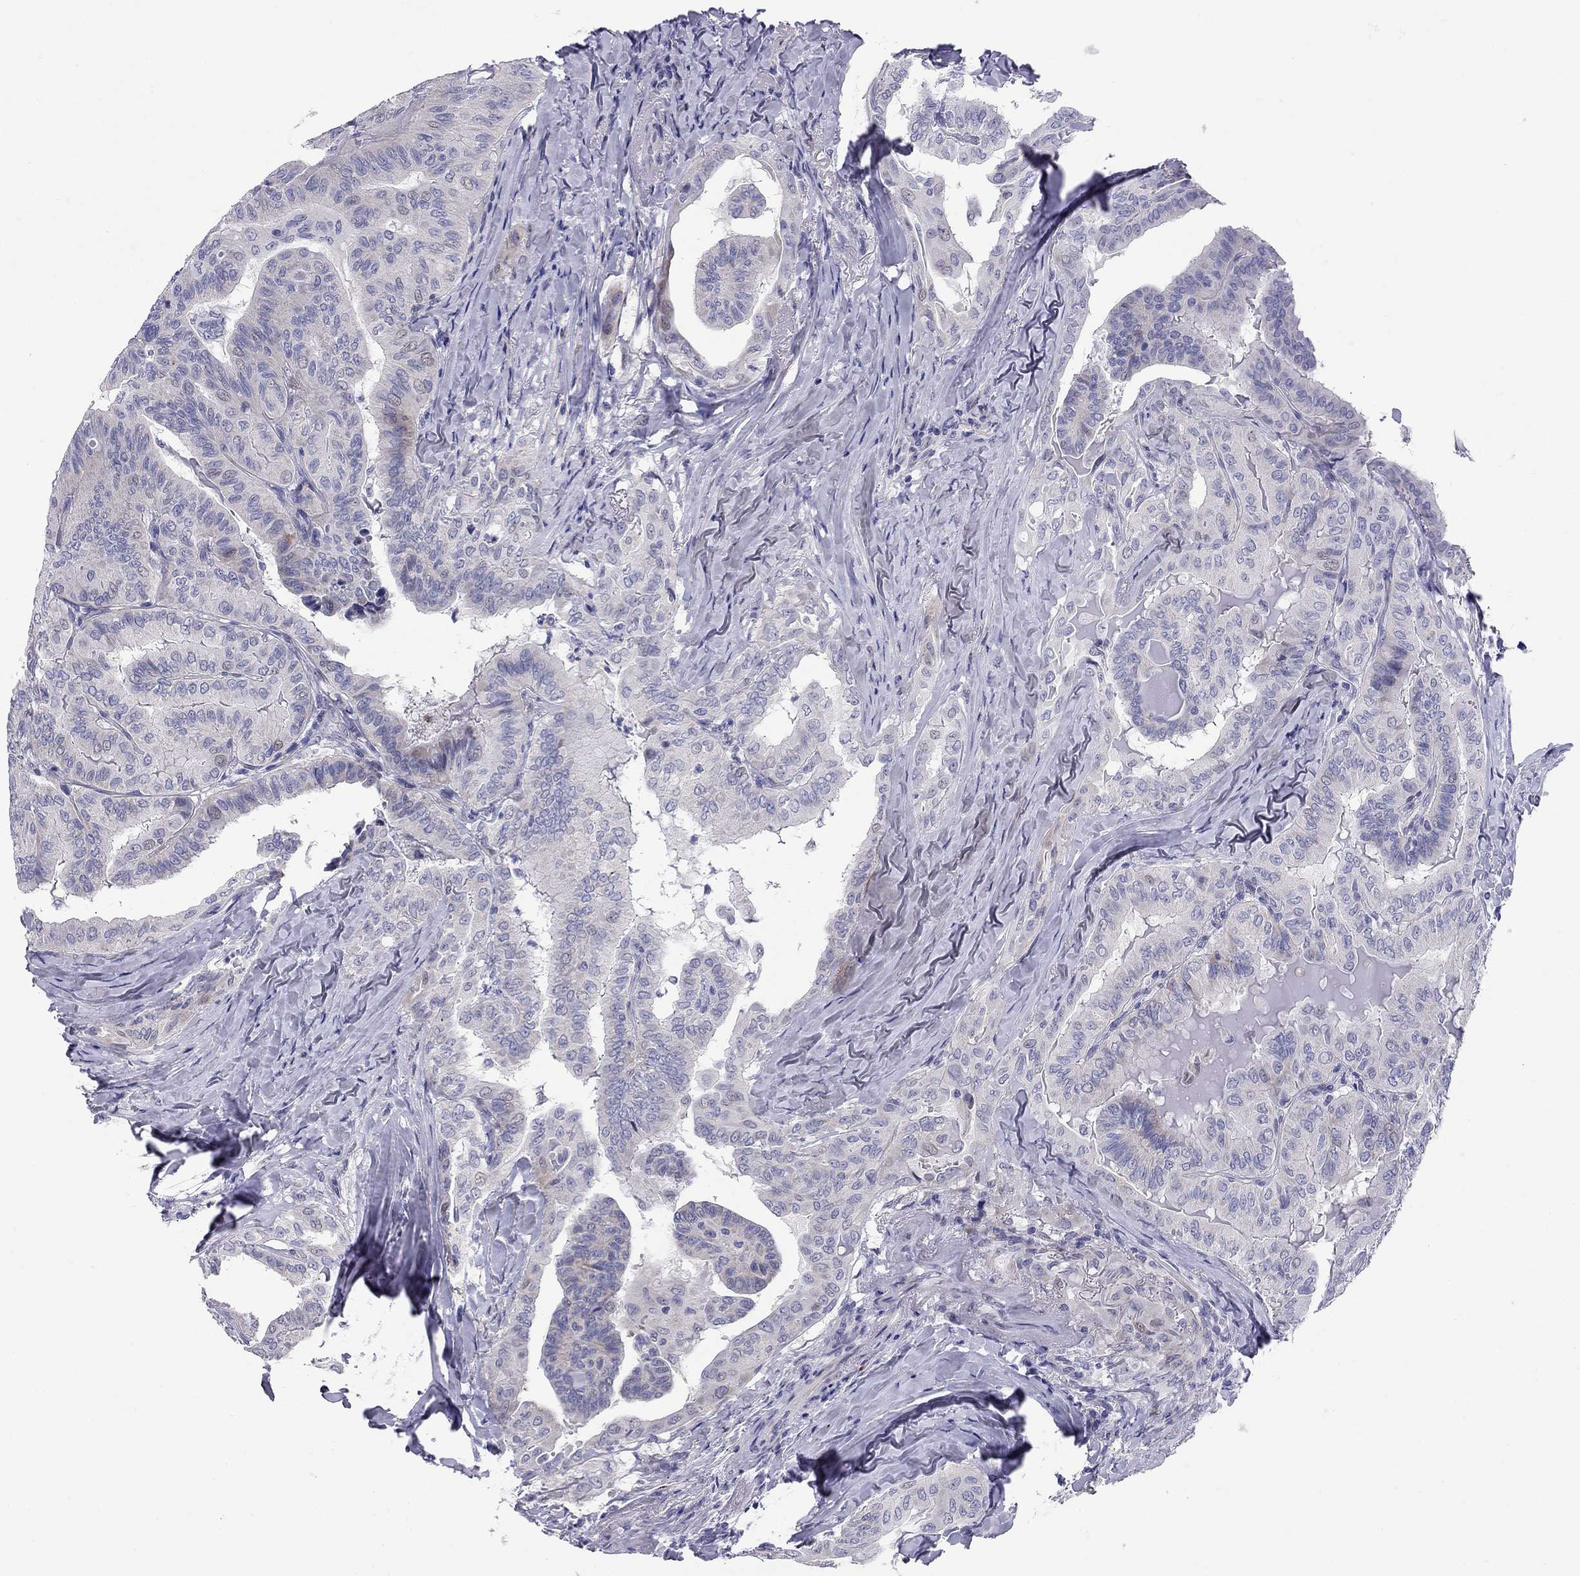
{"staining": {"intensity": "negative", "quantity": "none", "location": "none"}, "tissue": "thyroid cancer", "cell_type": "Tumor cells", "image_type": "cancer", "snomed": [{"axis": "morphology", "description": "Papillary adenocarcinoma, NOS"}, {"axis": "topography", "description": "Thyroid gland"}], "caption": "The immunohistochemistry micrograph has no significant staining in tumor cells of thyroid papillary adenocarcinoma tissue.", "gene": "C8orf88", "patient": {"sex": "female", "age": 68}}